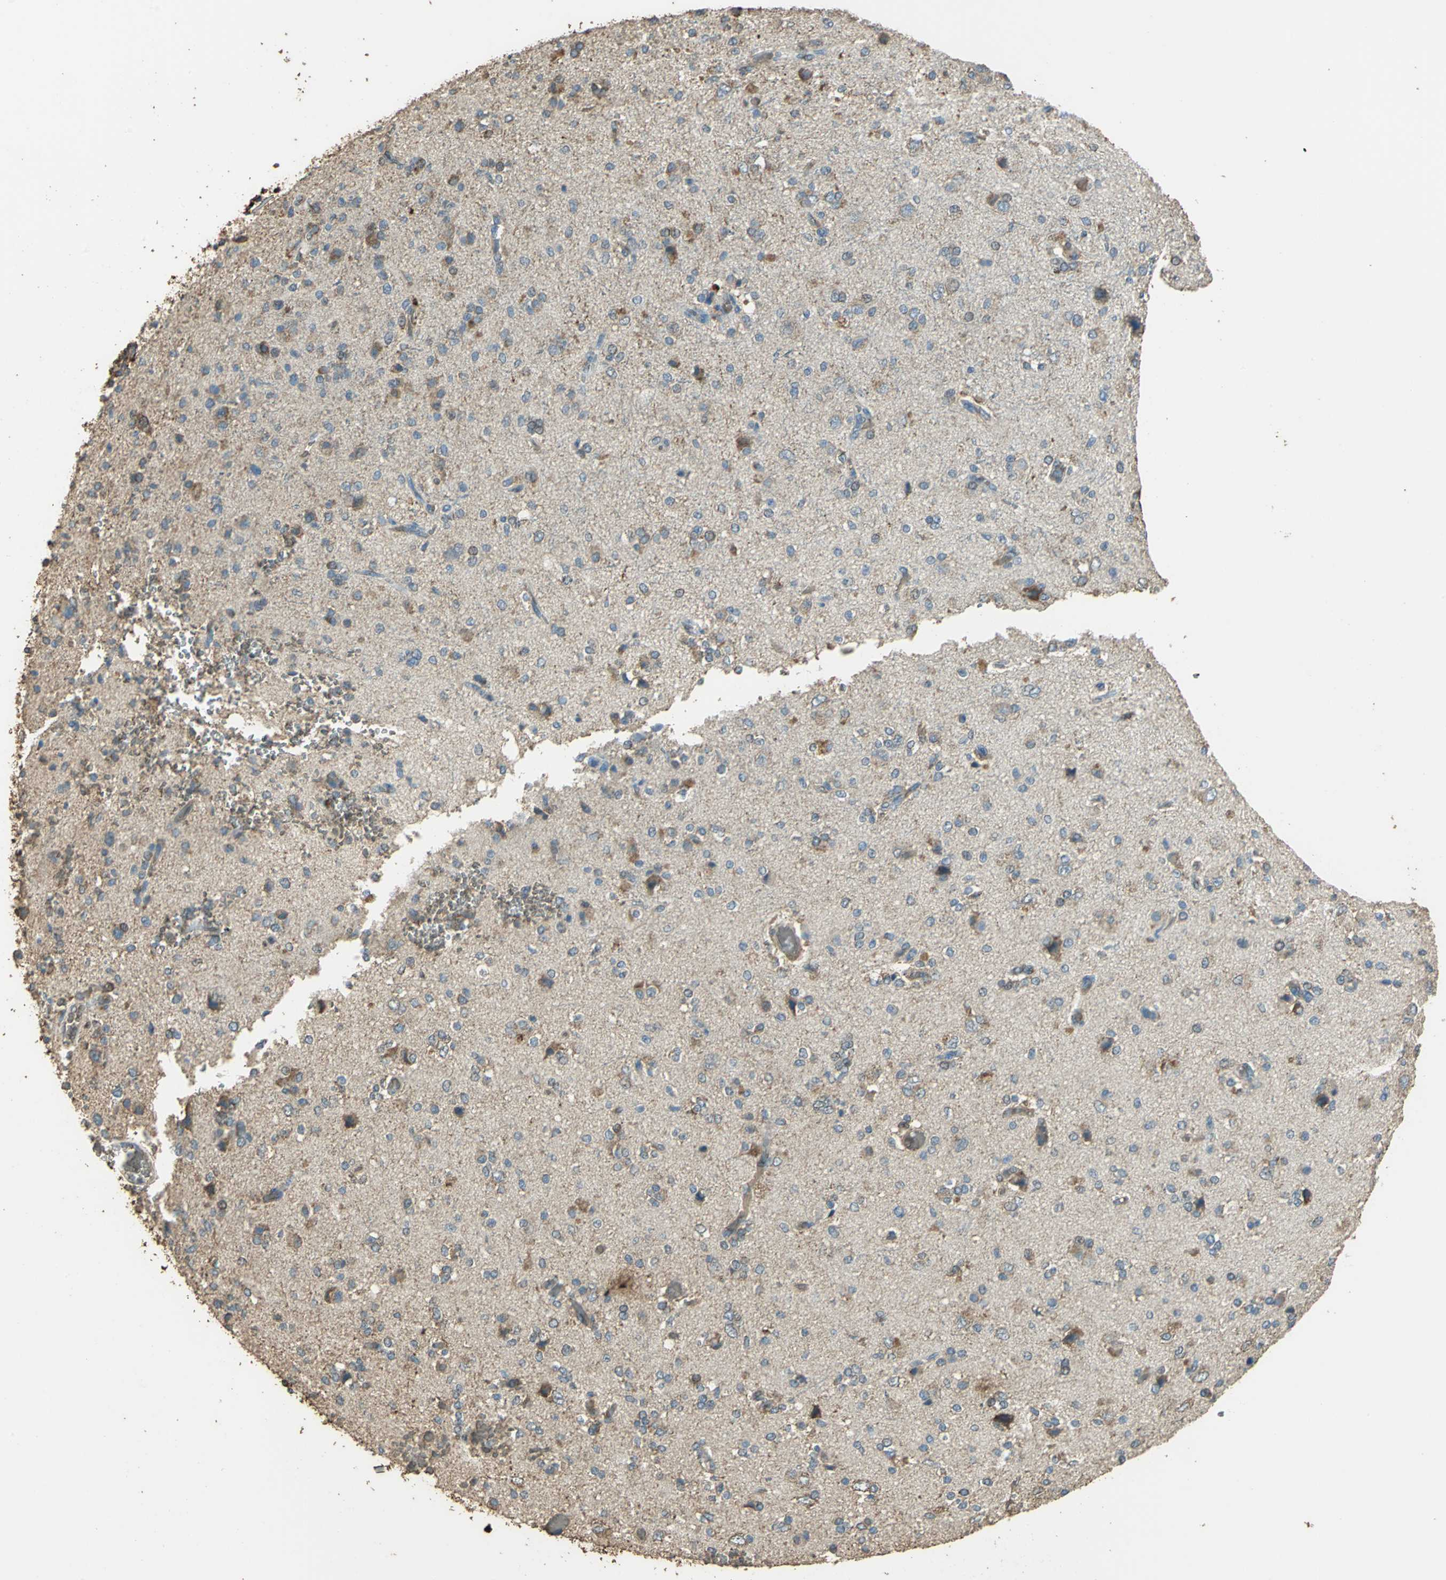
{"staining": {"intensity": "moderate", "quantity": "25%-75%", "location": "cytoplasmic/membranous"}, "tissue": "glioma", "cell_type": "Tumor cells", "image_type": "cancer", "snomed": [{"axis": "morphology", "description": "Glioma, malignant, High grade"}, {"axis": "topography", "description": "Brain"}], "caption": "The image exhibits staining of malignant high-grade glioma, revealing moderate cytoplasmic/membranous protein expression (brown color) within tumor cells.", "gene": "TRAPPC2", "patient": {"sex": "male", "age": 47}}